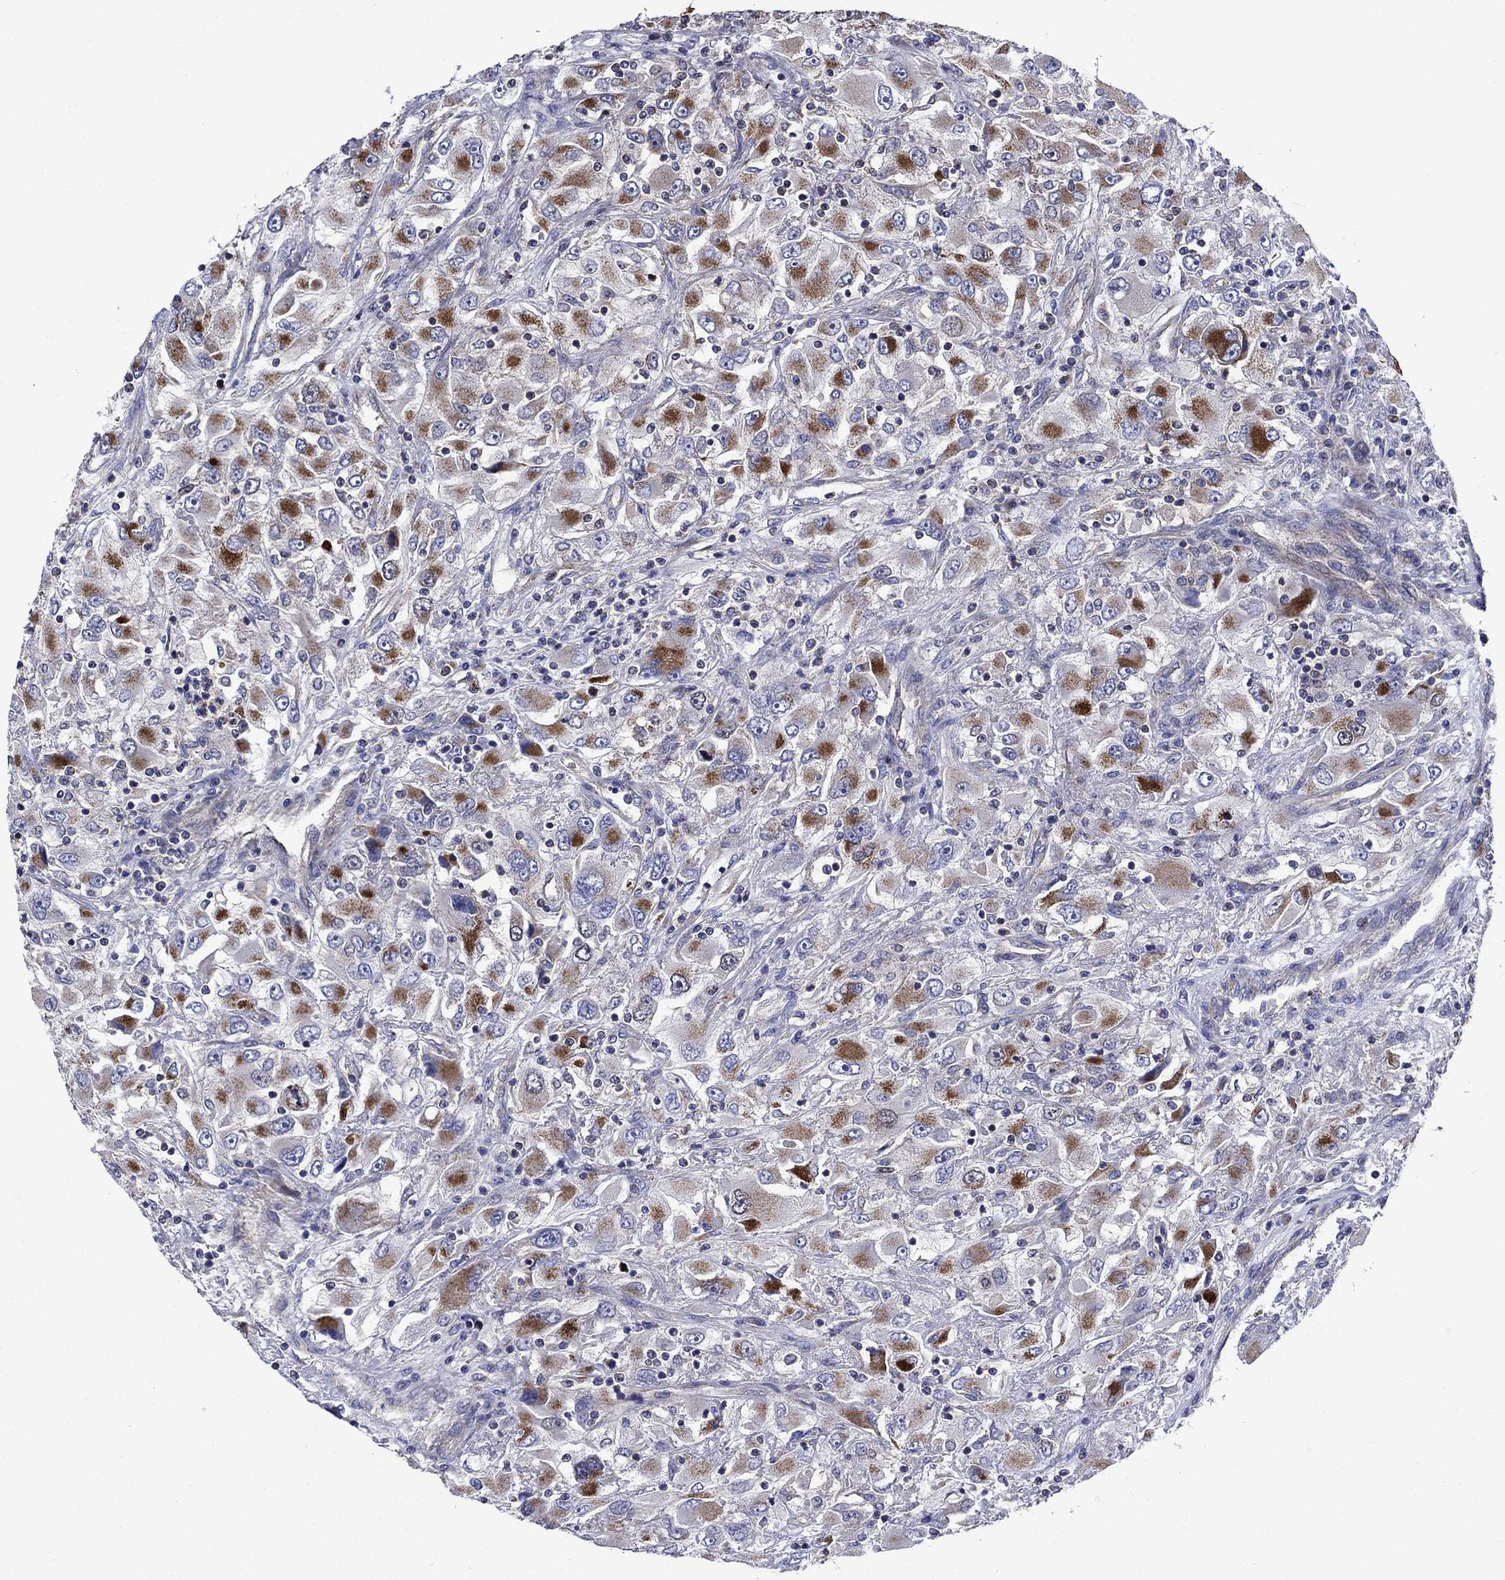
{"staining": {"intensity": "strong", "quantity": "<25%", "location": "cytoplasmic/membranous"}, "tissue": "renal cancer", "cell_type": "Tumor cells", "image_type": "cancer", "snomed": [{"axis": "morphology", "description": "Adenocarcinoma, NOS"}, {"axis": "topography", "description": "Kidney"}], "caption": "Protein staining shows strong cytoplasmic/membranous positivity in approximately <25% of tumor cells in renal adenocarcinoma.", "gene": "KIF22", "patient": {"sex": "female", "age": 52}}